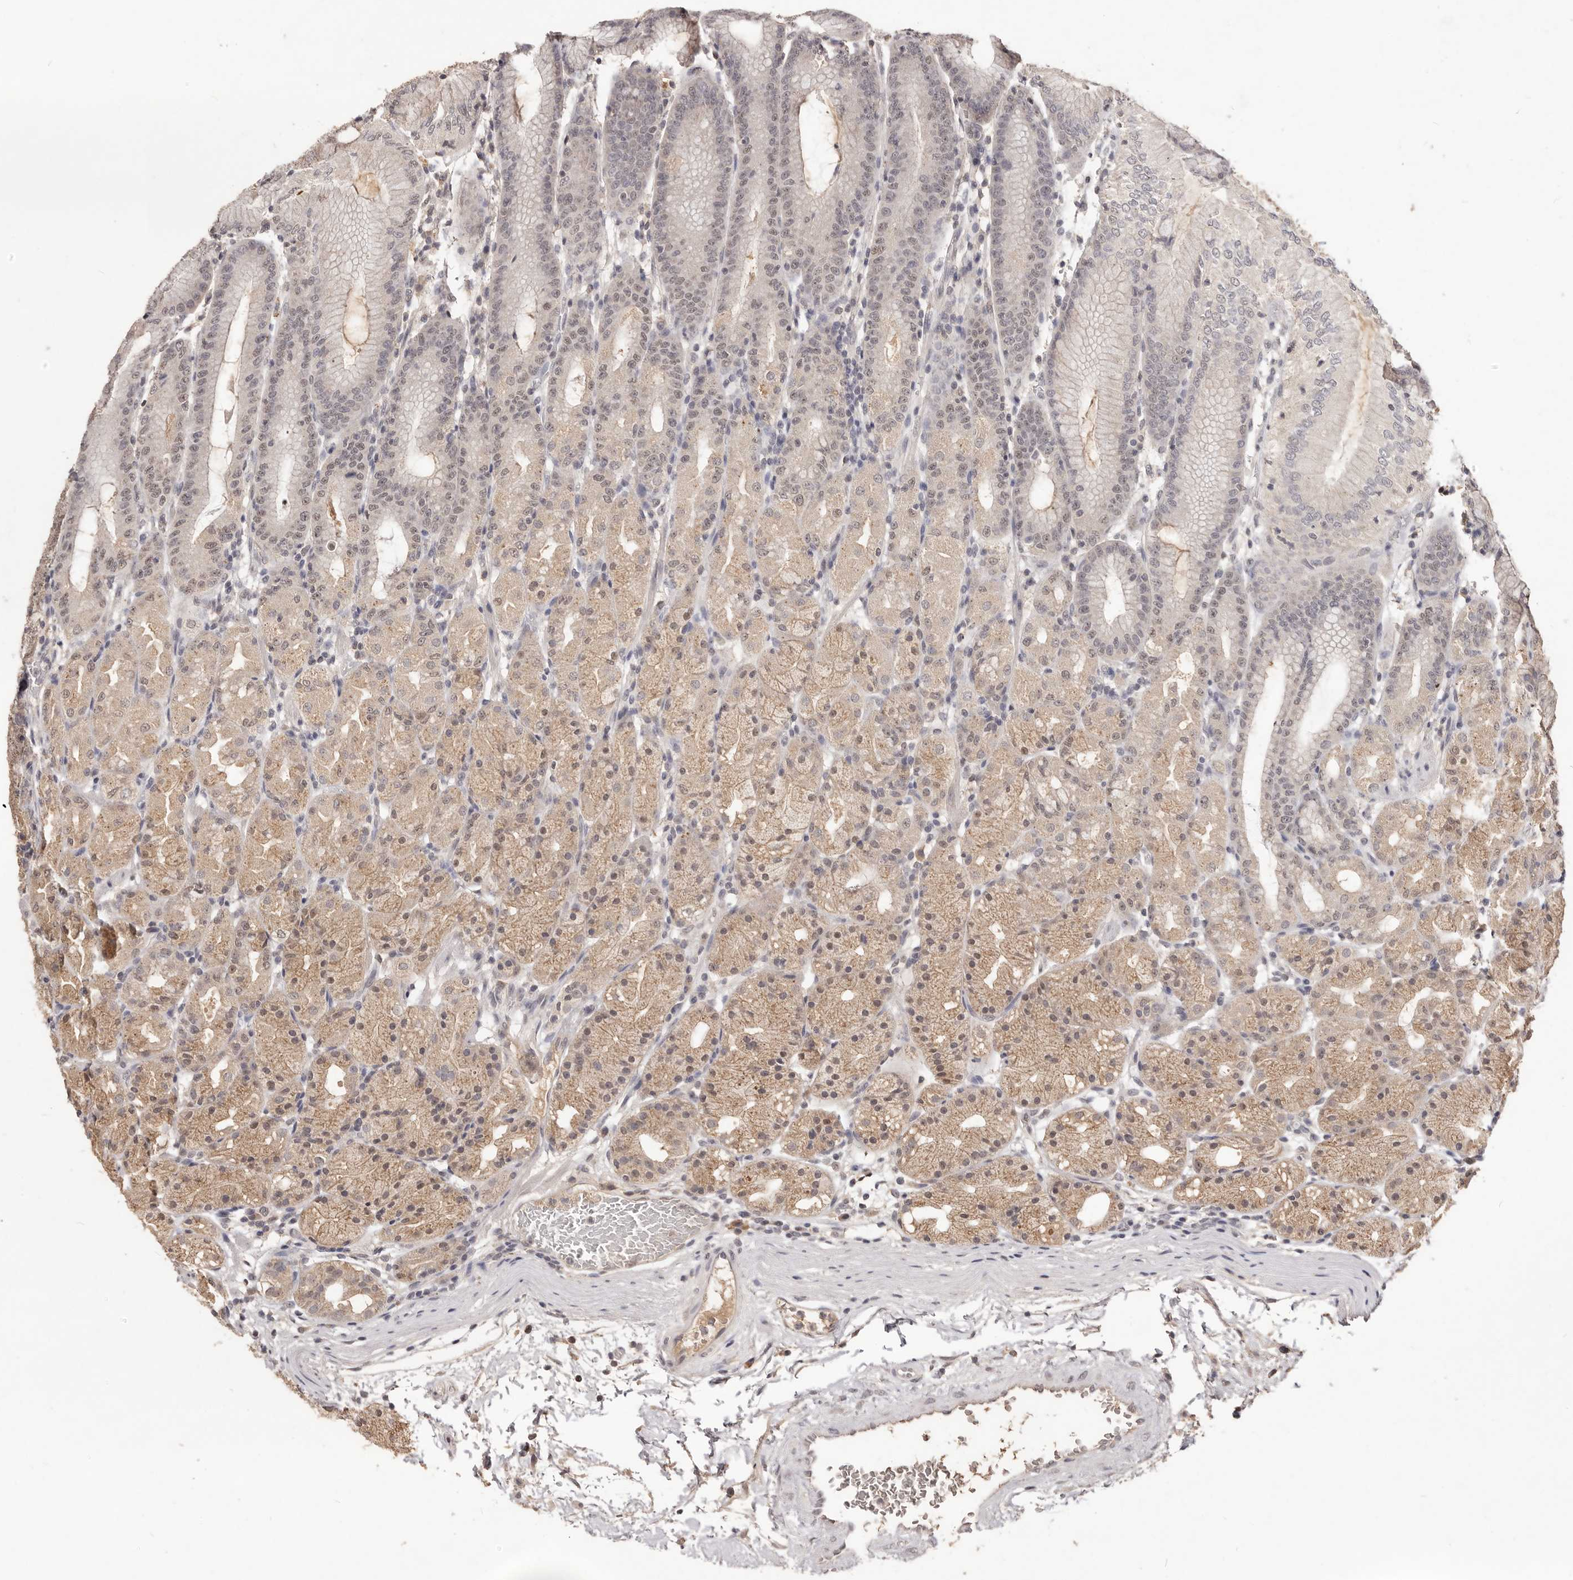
{"staining": {"intensity": "moderate", "quantity": "25%-75%", "location": "cytoplasmic/membranous,nuclear"}, "tissue": "stomach", "cell_type": "Glandular cells", "image_type": "normal", "snomed": [{"axis": "morphology", "description": "Normal tissue, NOS"}, {"axis": "topography", "description": "Stomach, upper"}], "caption": "The photomicrograph reveals staining of benign stomach, revealing moderate cytoplasmic/membranous,nuclear protein expression (brown color) within glandular cells. (DAB (3,3'-diaminobenzidine) = brown stain, brightfield microscopy at high magnification).", "gene": "TSPAN13", "patient": {"sex": "male", "age": 48}}